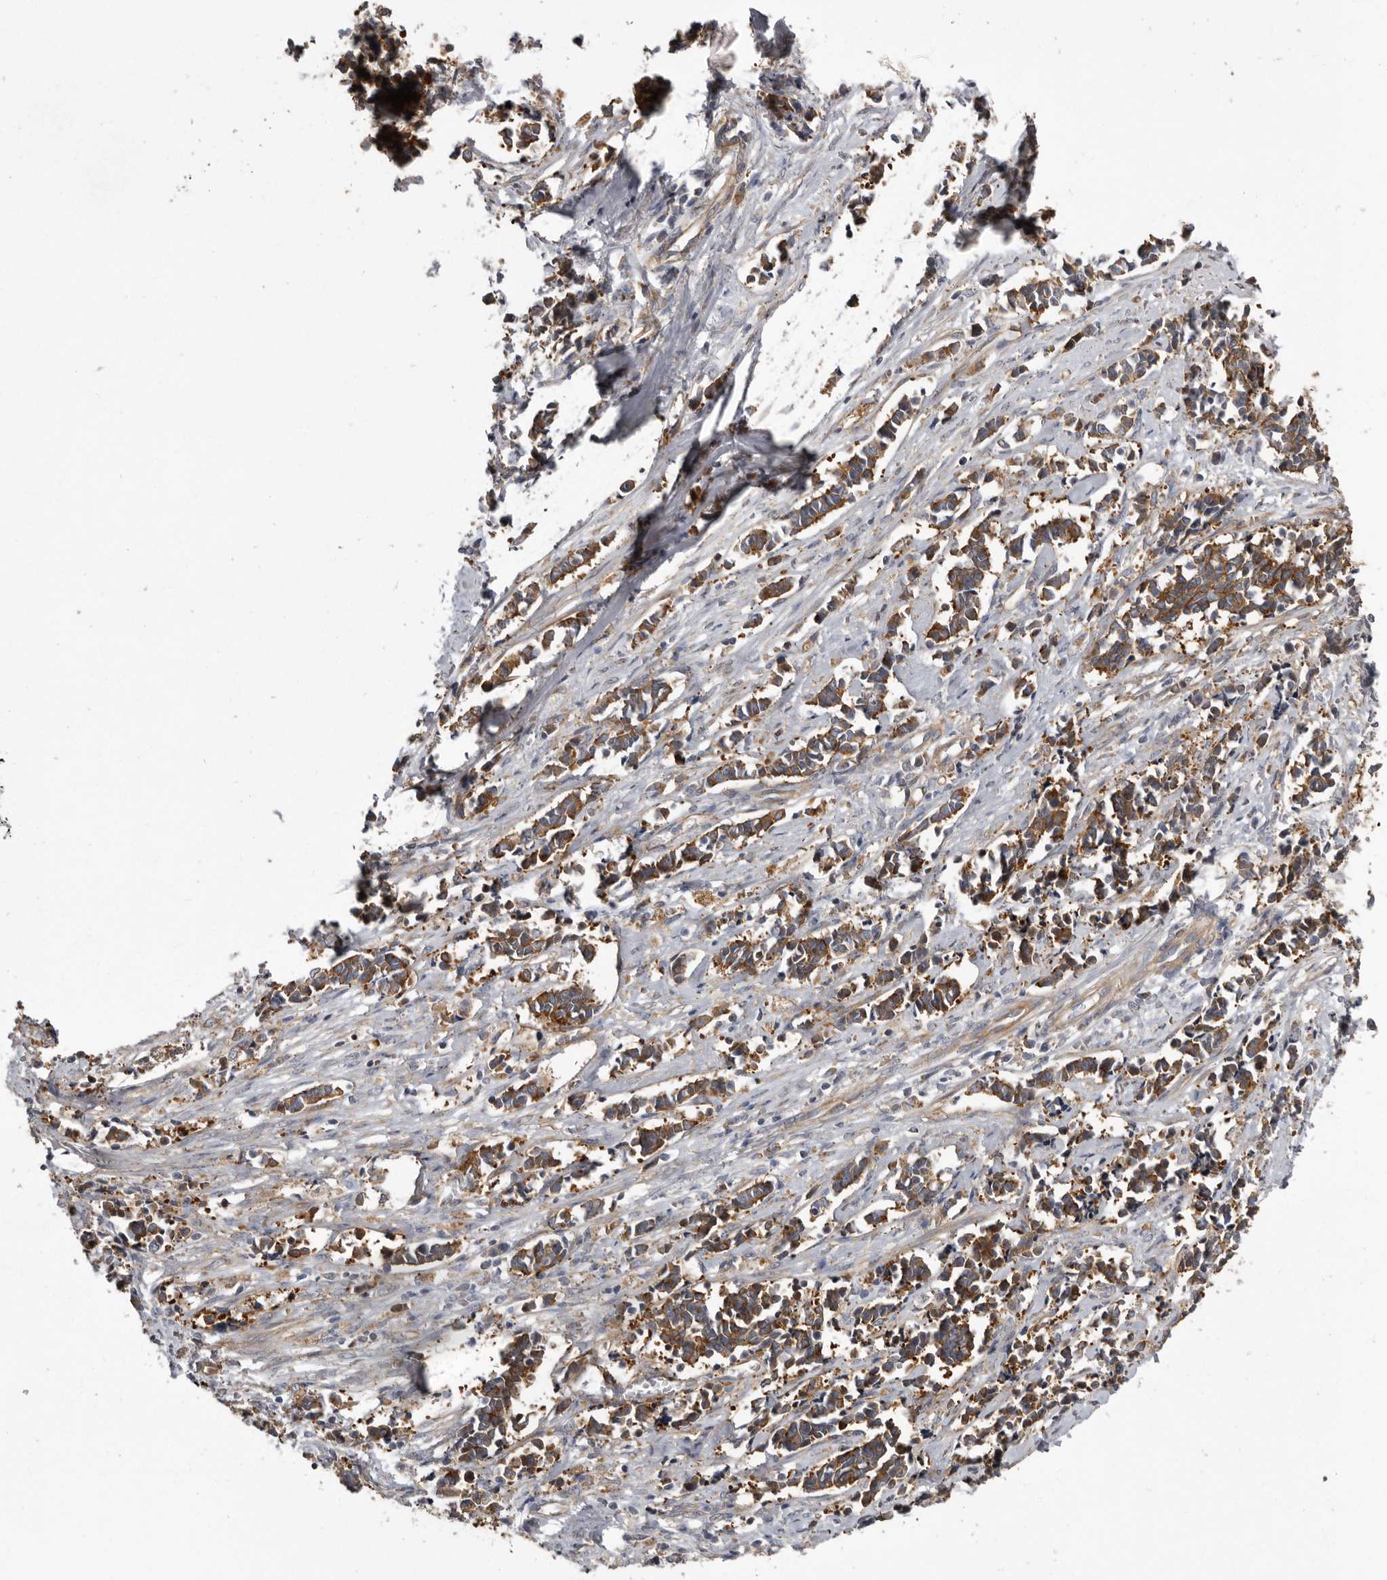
{"staining": {"intensity": "moderate", "quantity": ">75%", "location": "cytoplasmic/membranous"}, "tissue": "cervical cancer", "cell_type": "Tumor cells", "image_type": "cancer", "snomed": [{"axis": "morphology", "description": "Normal tissue, NOS"}, {"axis": "morphology", "description": "Squamous cell carcinoma, NOS"}, {"axis": "topography", "description": "Cervix"}], "caption": "Immunohistochemical staining of squamous cell carcinoma (cervical) exhibits medium levels of moderate cytoplasmic/membranous staining in approximately >75% of tumor cells.", "gene": "ENAH", "patient": {"sex": "female", "age": 35}}